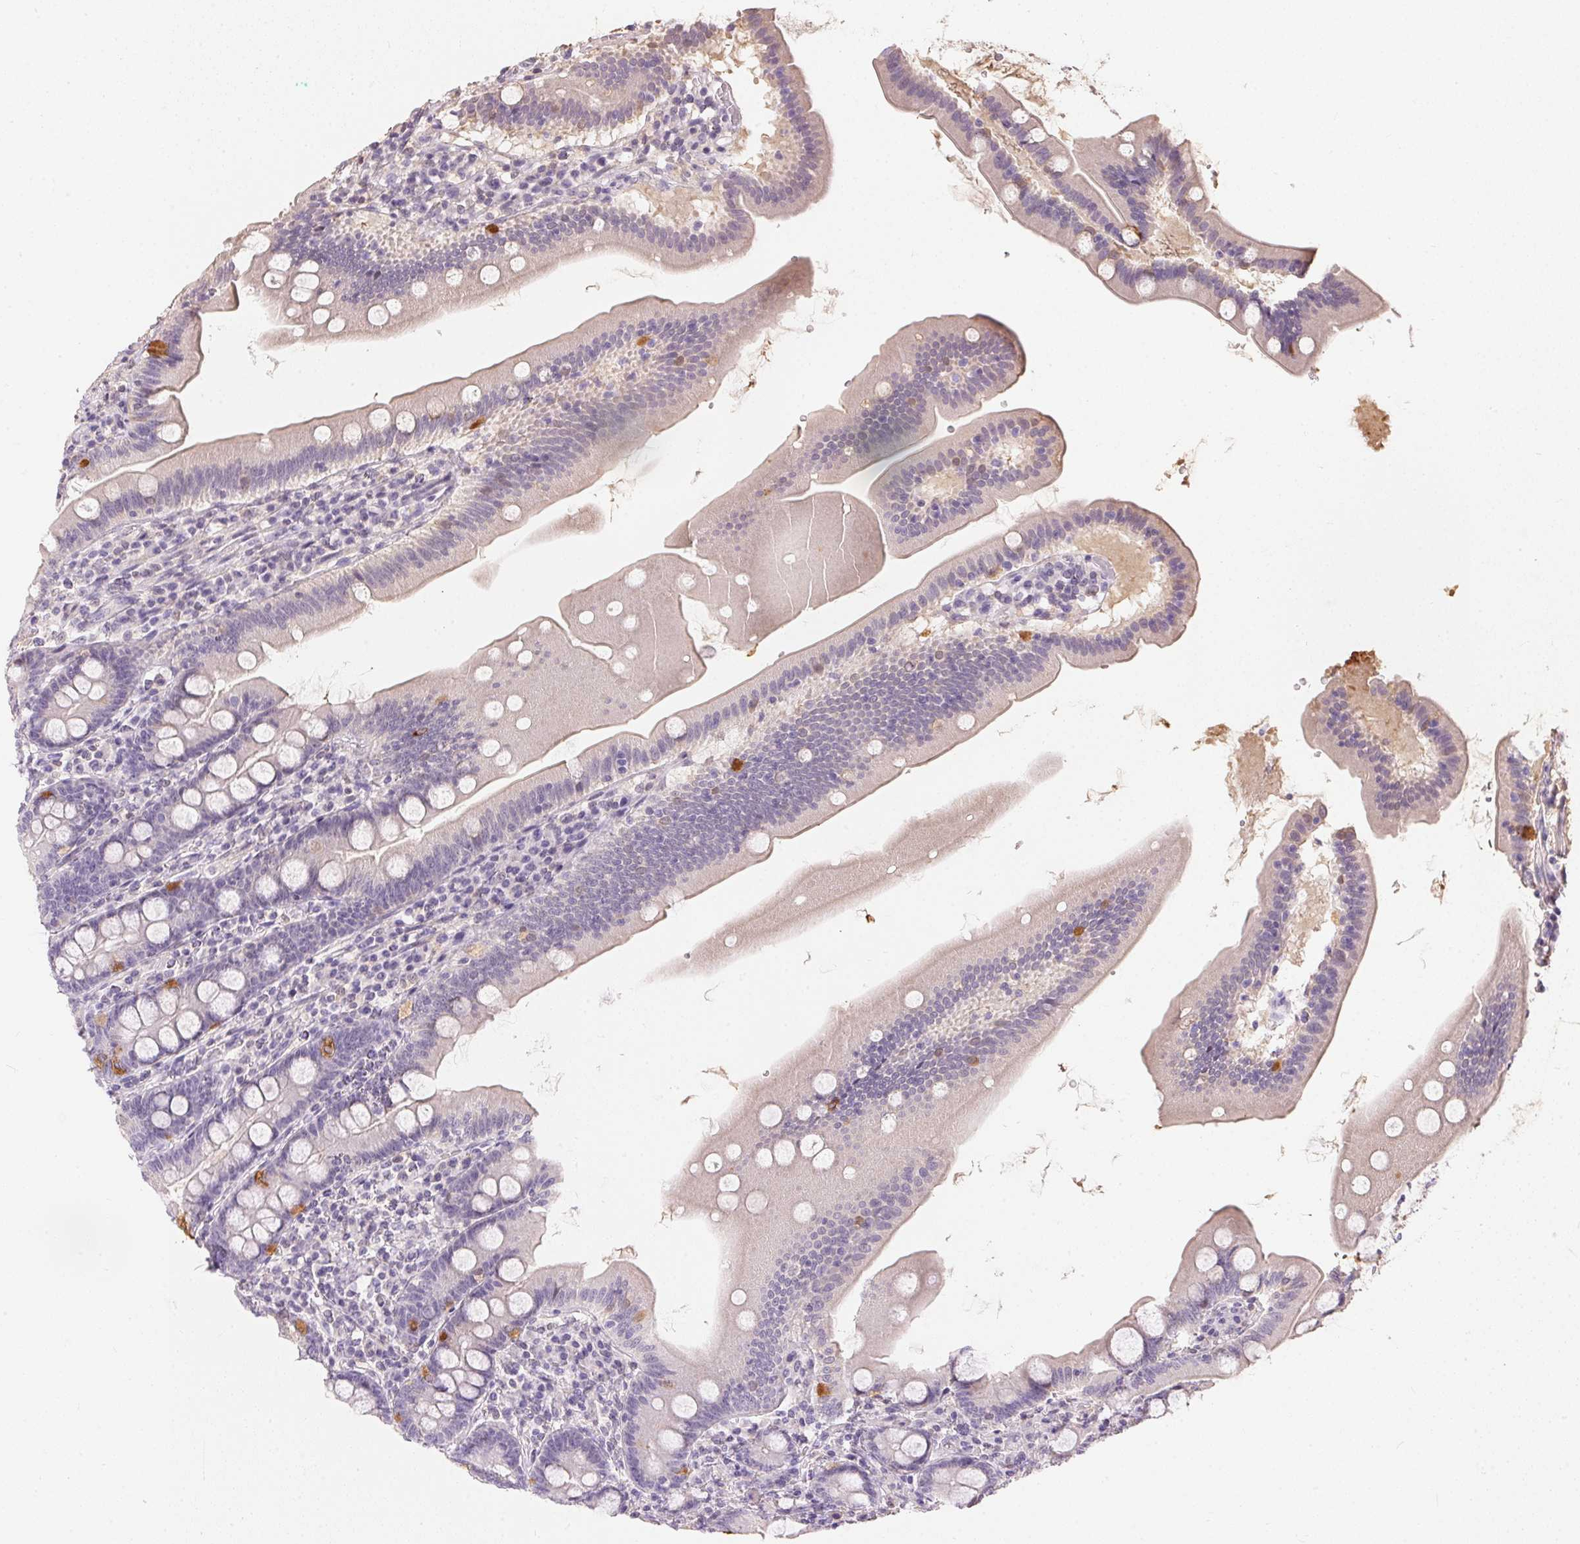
{"staining": {"intensity": "strong", "quantity": "<25%", "location": "cytoplasmic/membranous"}, "tissue": "duodenum", "cell_type": "Glandular cells", "image_type": "normal", "snomed": [{"axis": "morphology", "description": "Normal tissue, NOS"}, {"axis": "topography", "description": "Duodenum"}], "caption": "Glandular cells display medium levels of strong cytoplasmic/membranous staining in about <25% of cells in benign duodenum.", "gene": "S100A3", "patient": {"sex": "female", "age": 67}}